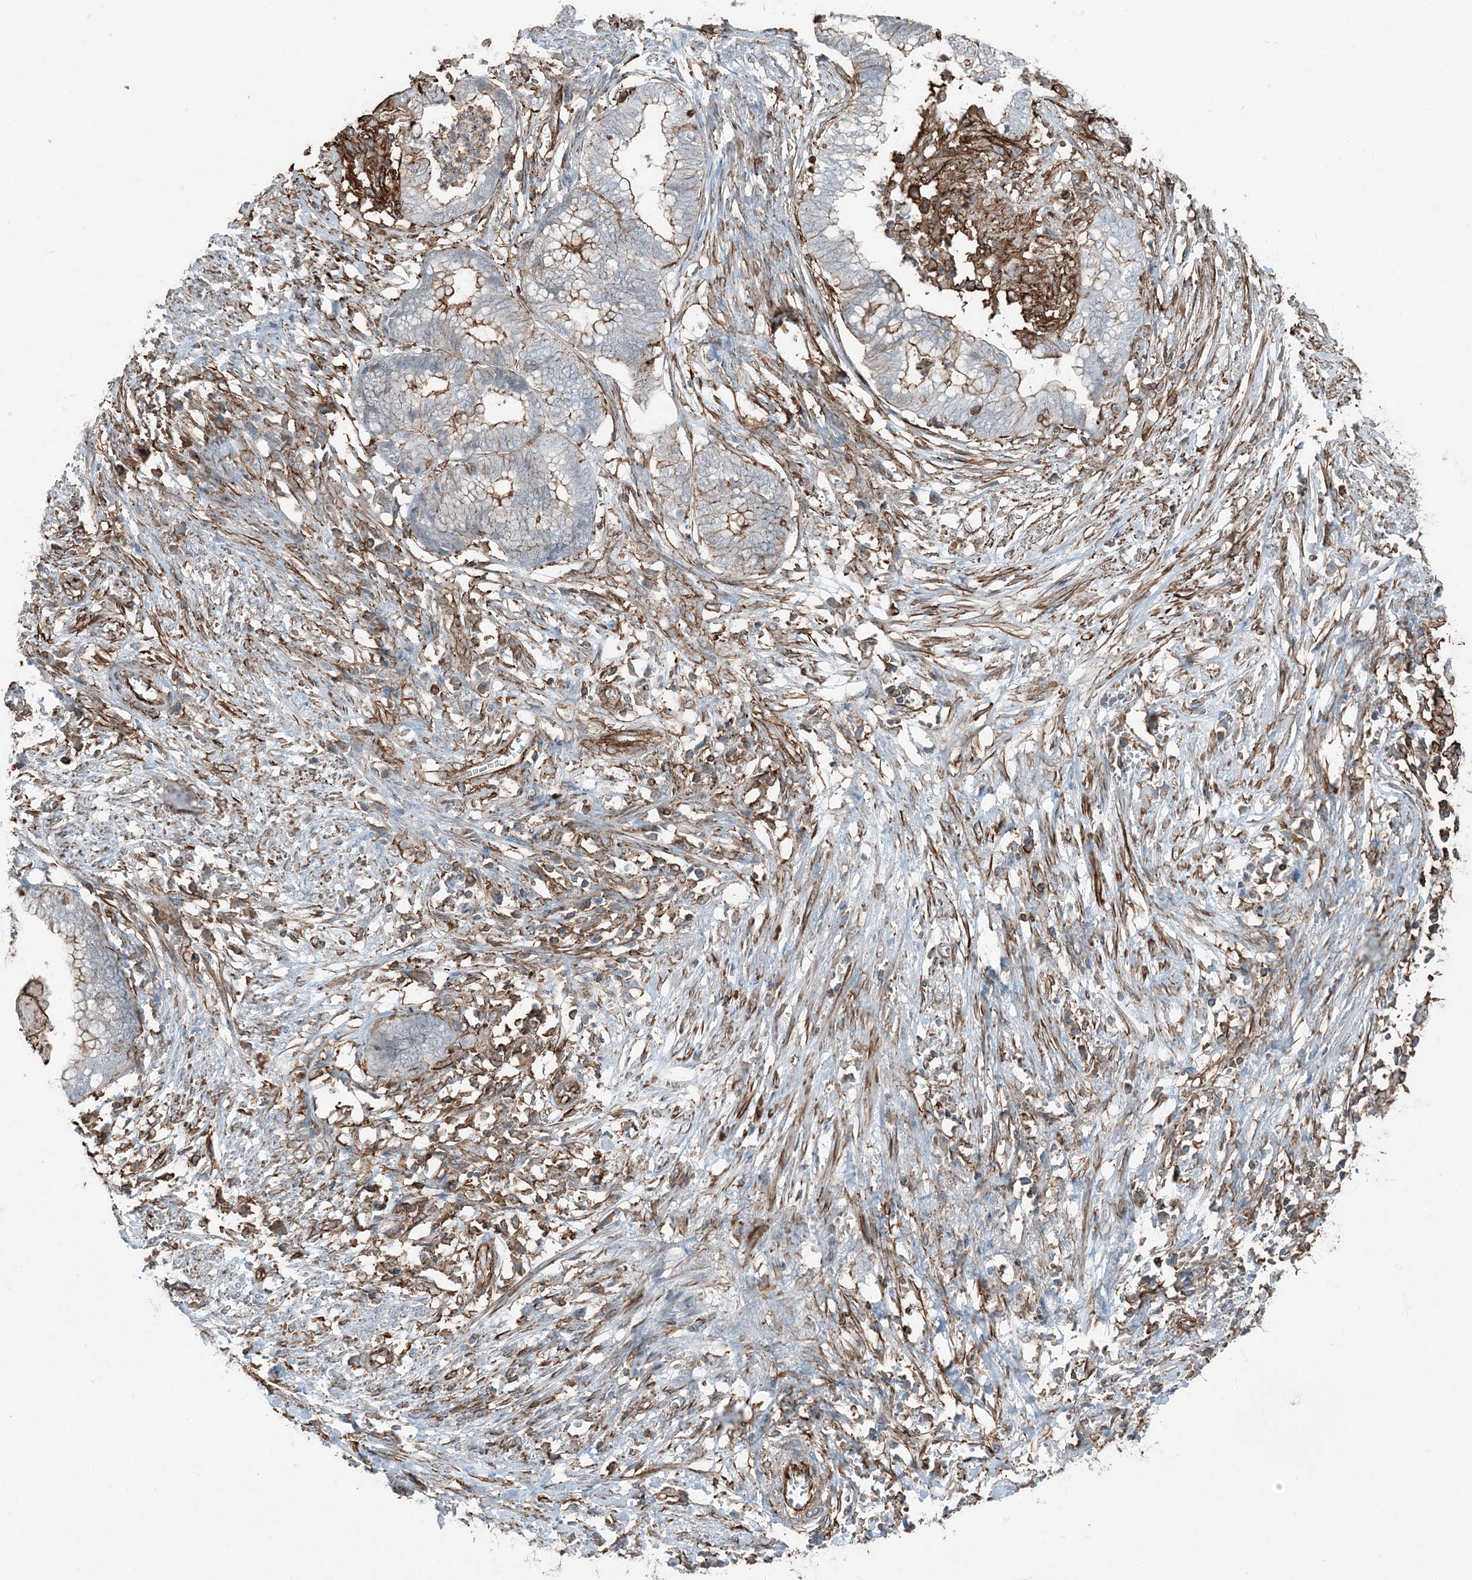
{"staining": {"intensity": "moderate", "quantity": "<25%", "location": "cytoplasmic/membranous"}, "tissue": "endometrial cancer", "cell_type": "Tumor cells", "image_type": "cancer", "snomed": [{"axis": "morphology", "description": "Necrosis, NOS"}, {"axis": "morphology", "description": "Adenocarcinoma, NOS"}, {"axis": "topography", "description": "Endometrium"}], "caption": "Human endometrial cancer (adenocarcinoma) stained with a protein marker displays moderate staining in tumor cells.", "gene": "APOBEC3C", "patient": {"sex": "female", "age": 79}}